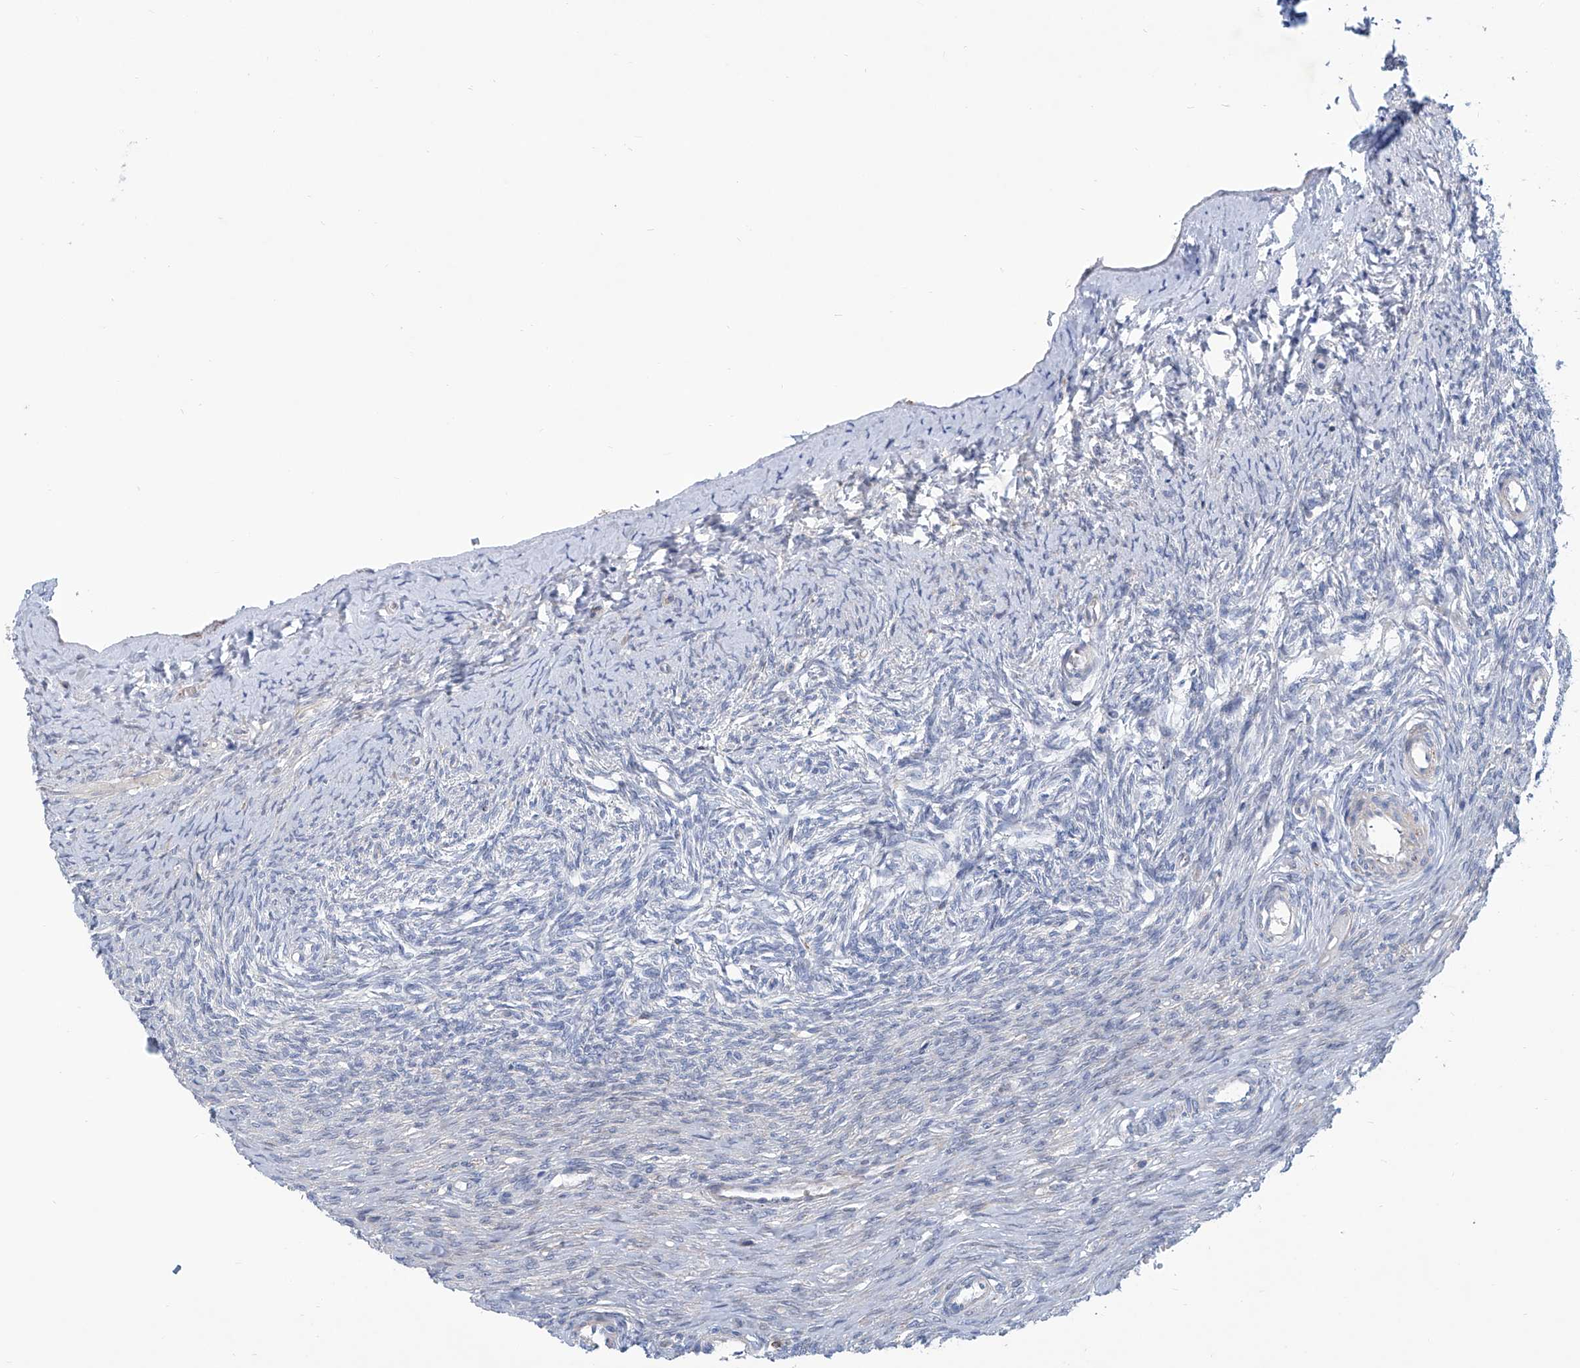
{"staining": {"intensity": "weak", "quantity": "25%-75%", "location": "cytoplasmic/membranous"}, "tissue": "ovary", "cell_type": "Follicle cells", "image_type": "normal", "snomed": [{"axis": "morphology", "description": "Adenocarcinoma, NOS"}, {"axis": "topography", "description": "Endometrium"}], "caption": "The micrograph exhibits staining of benign ovary, revealing weak cytoplasmic/membranous protein expression (brown color) within follicle cells. (DAB IHC, brown staining for protein, blue staining for nuclei).", "gene": "TNN", "patient": {"sex": "female", "age": 32}}